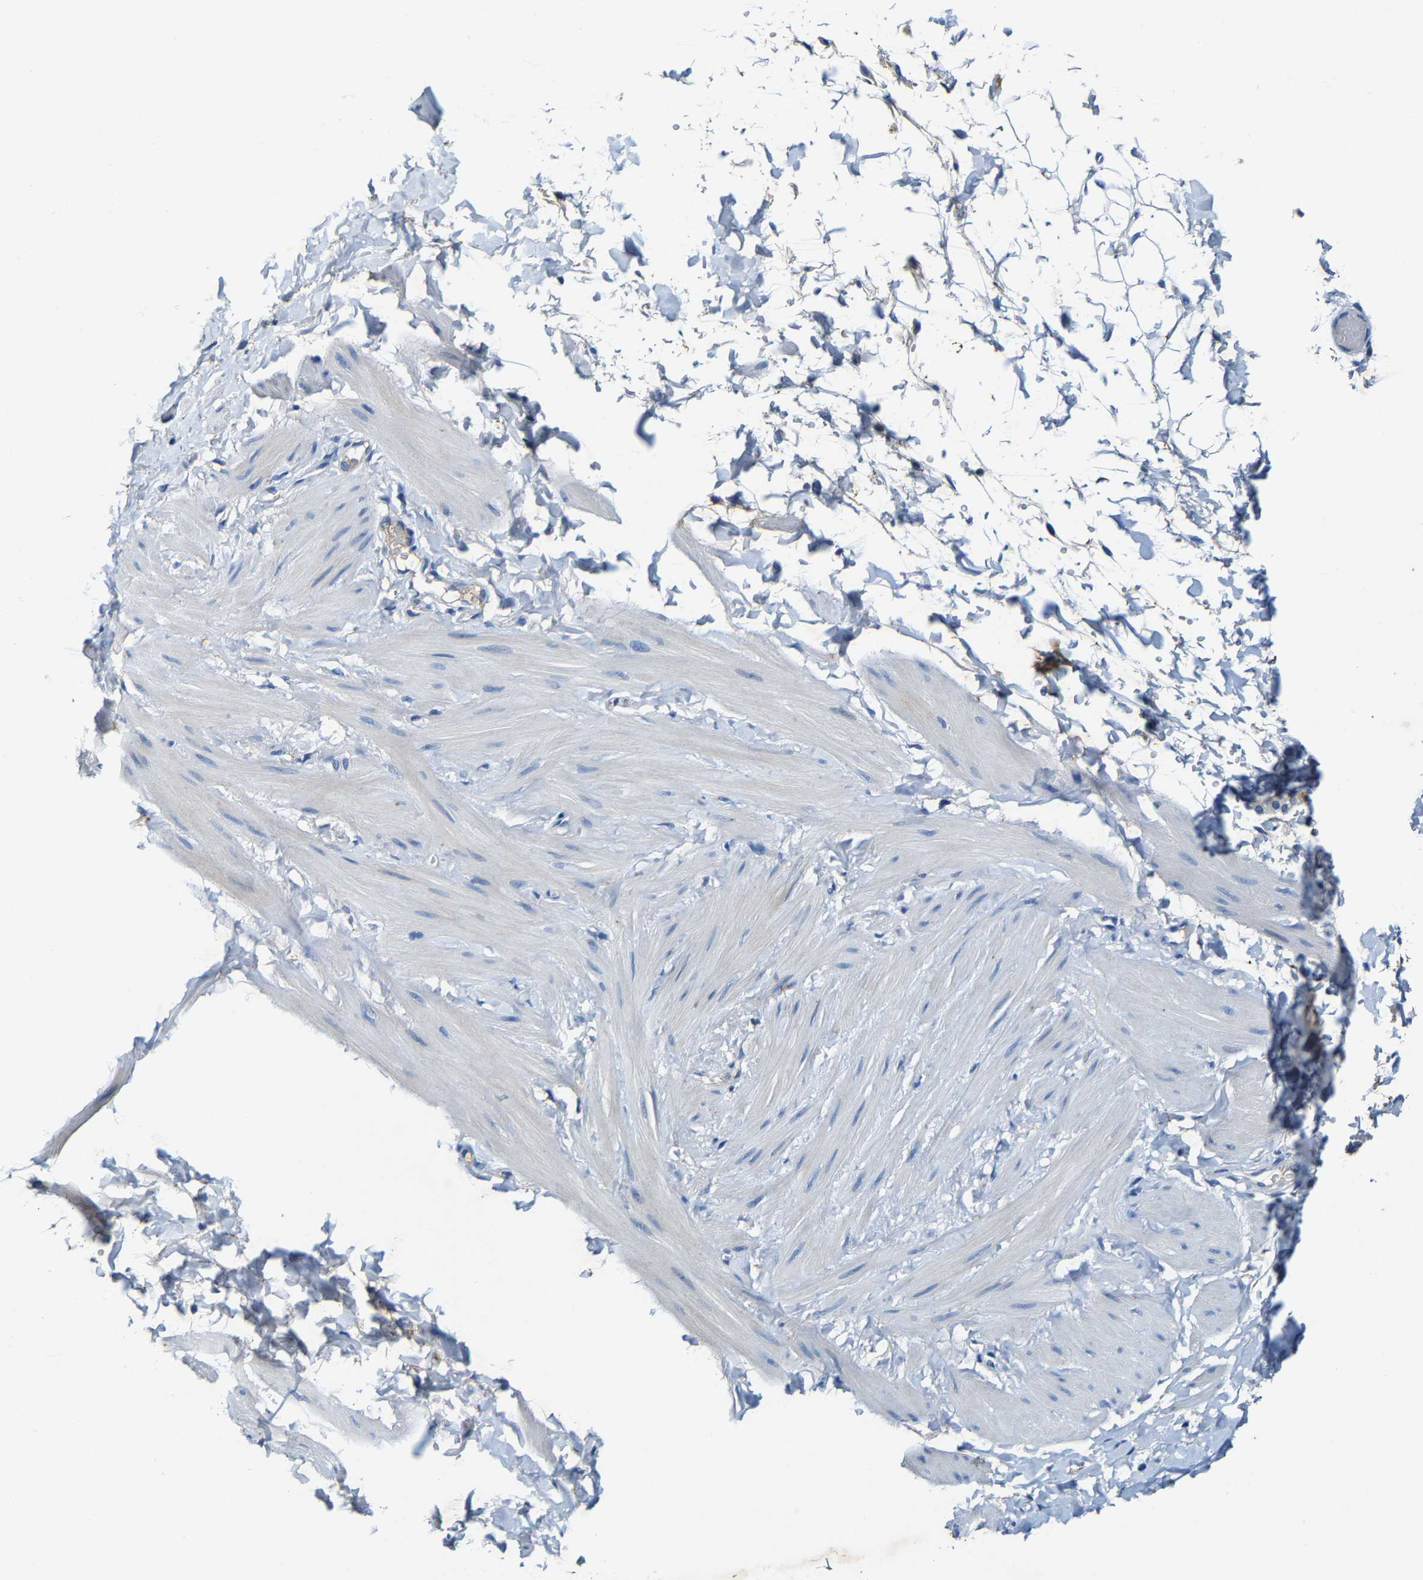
{"staining": {"intensity": "negative", "quantity": "none", "location": "none"}, "tissue": "adipose tissue", "cell_type": "Adipocytes", "image_type": "normal", "snomed": [{"axis": "morphology", "description": "Normal tissue, NOS"}, {"axis": "topography", "description": "Adipose tissue"}, {"axis": "topography", "description": "Vascular tissue"}, {"axis": "topography", "description": "Peripheral nerve tissue"}], "caption": "Adipose tissue stained for a protein using immunohistochemistry (IHC) reveals no positivity adipocytes.", "gene": "SLC25A25", "patient": {"sex": "male", "age": 25}}